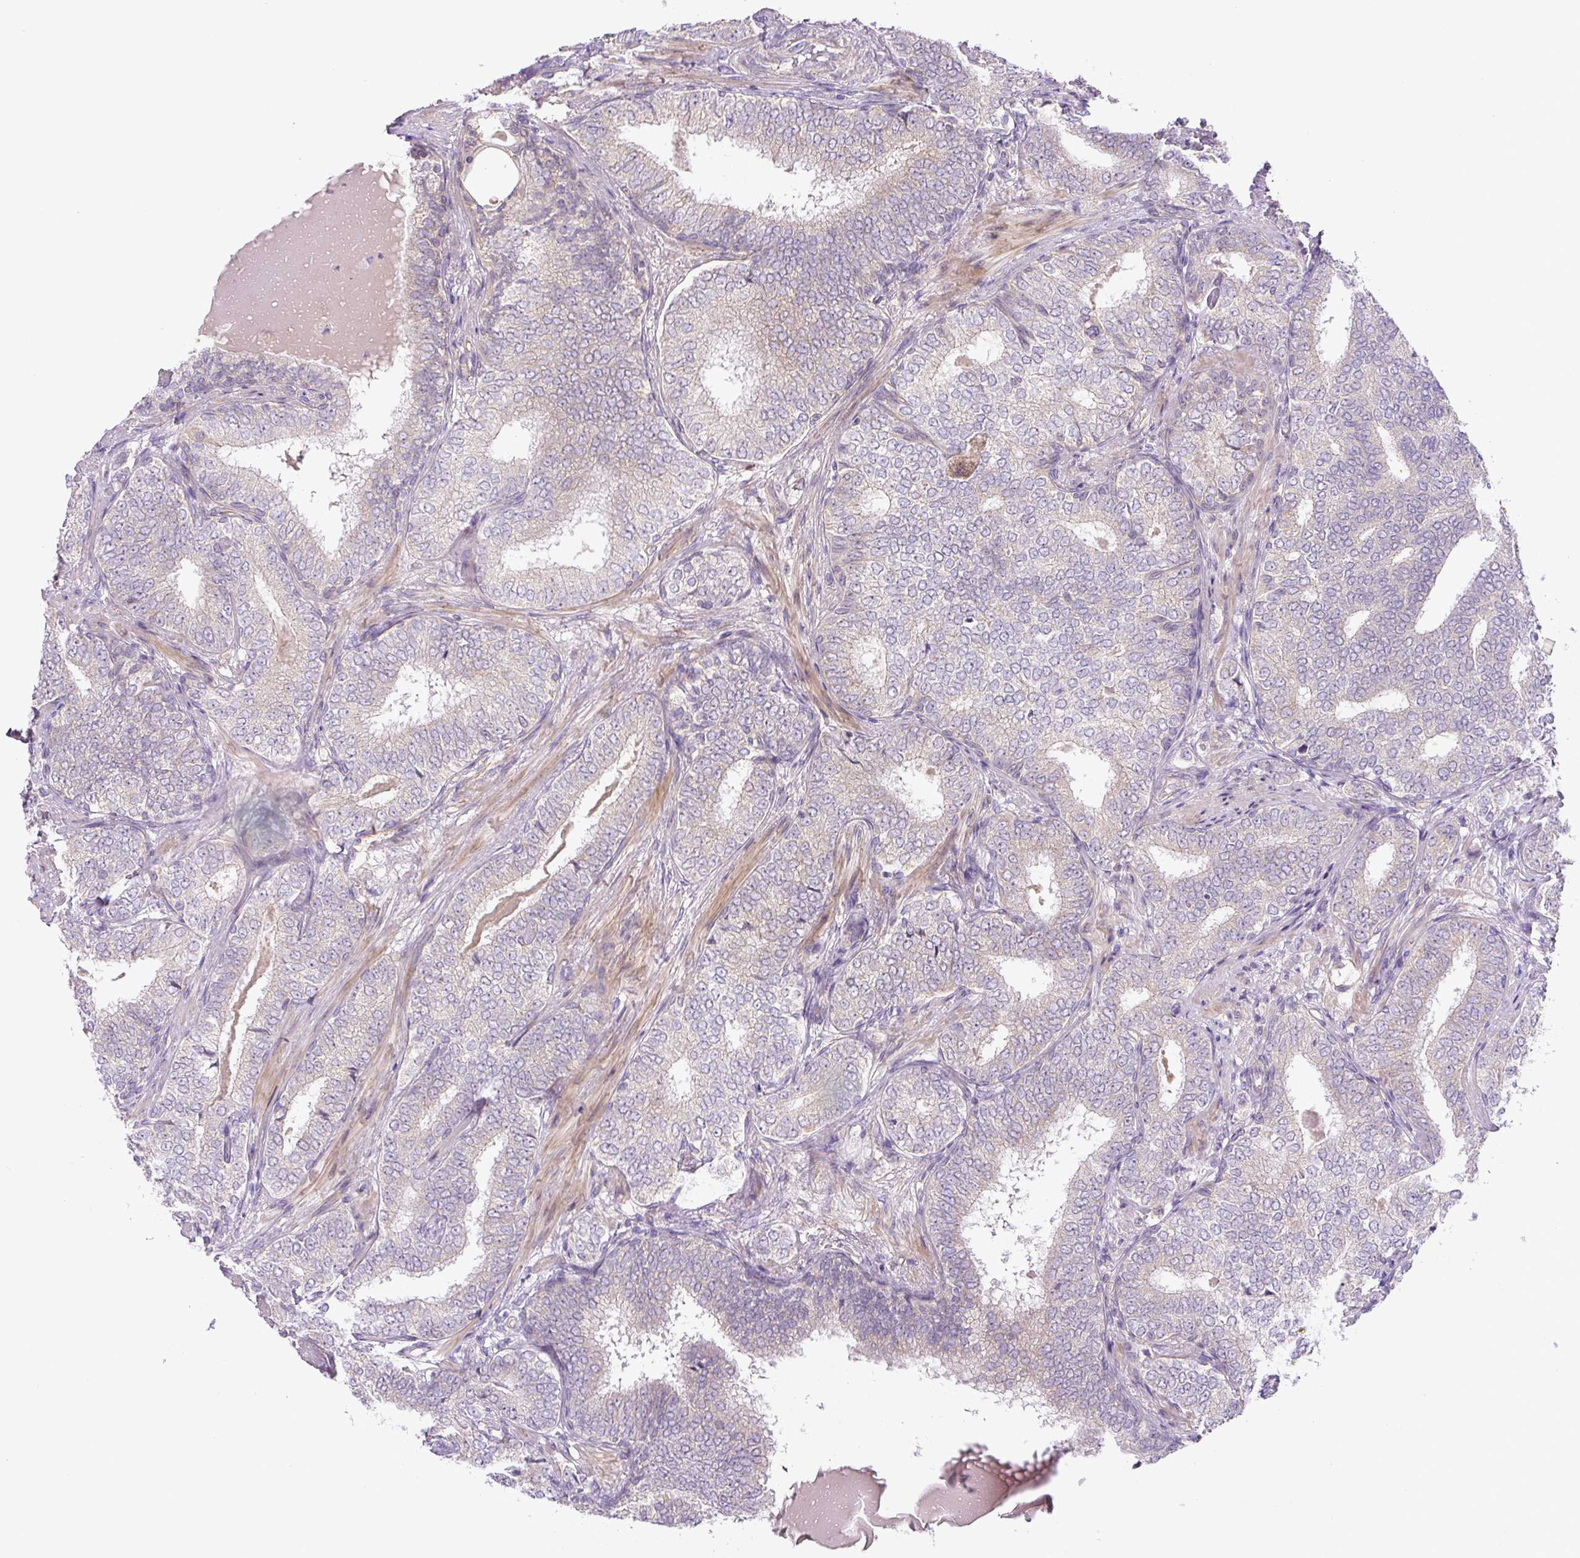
{"staining": {"intensity": "negative", "quantity": "none", "location": "none"}, "tissue": "prostate cancer", "cell_type": "Tumor cells", "image_type": "cancer", "snomed": [{"axis": "morphology", "description": "Adenocarcinoma, High grade"}, {"axis": "topography", "description": "Prostate"}], "caption": "High power microscopy micrograph of an immunohistochemistry histopathology image of prostate cancer, revealing no significant positivity in tumor cells.", "gene": "UBL3", "patient": {"sex": "male", "age": 72}}